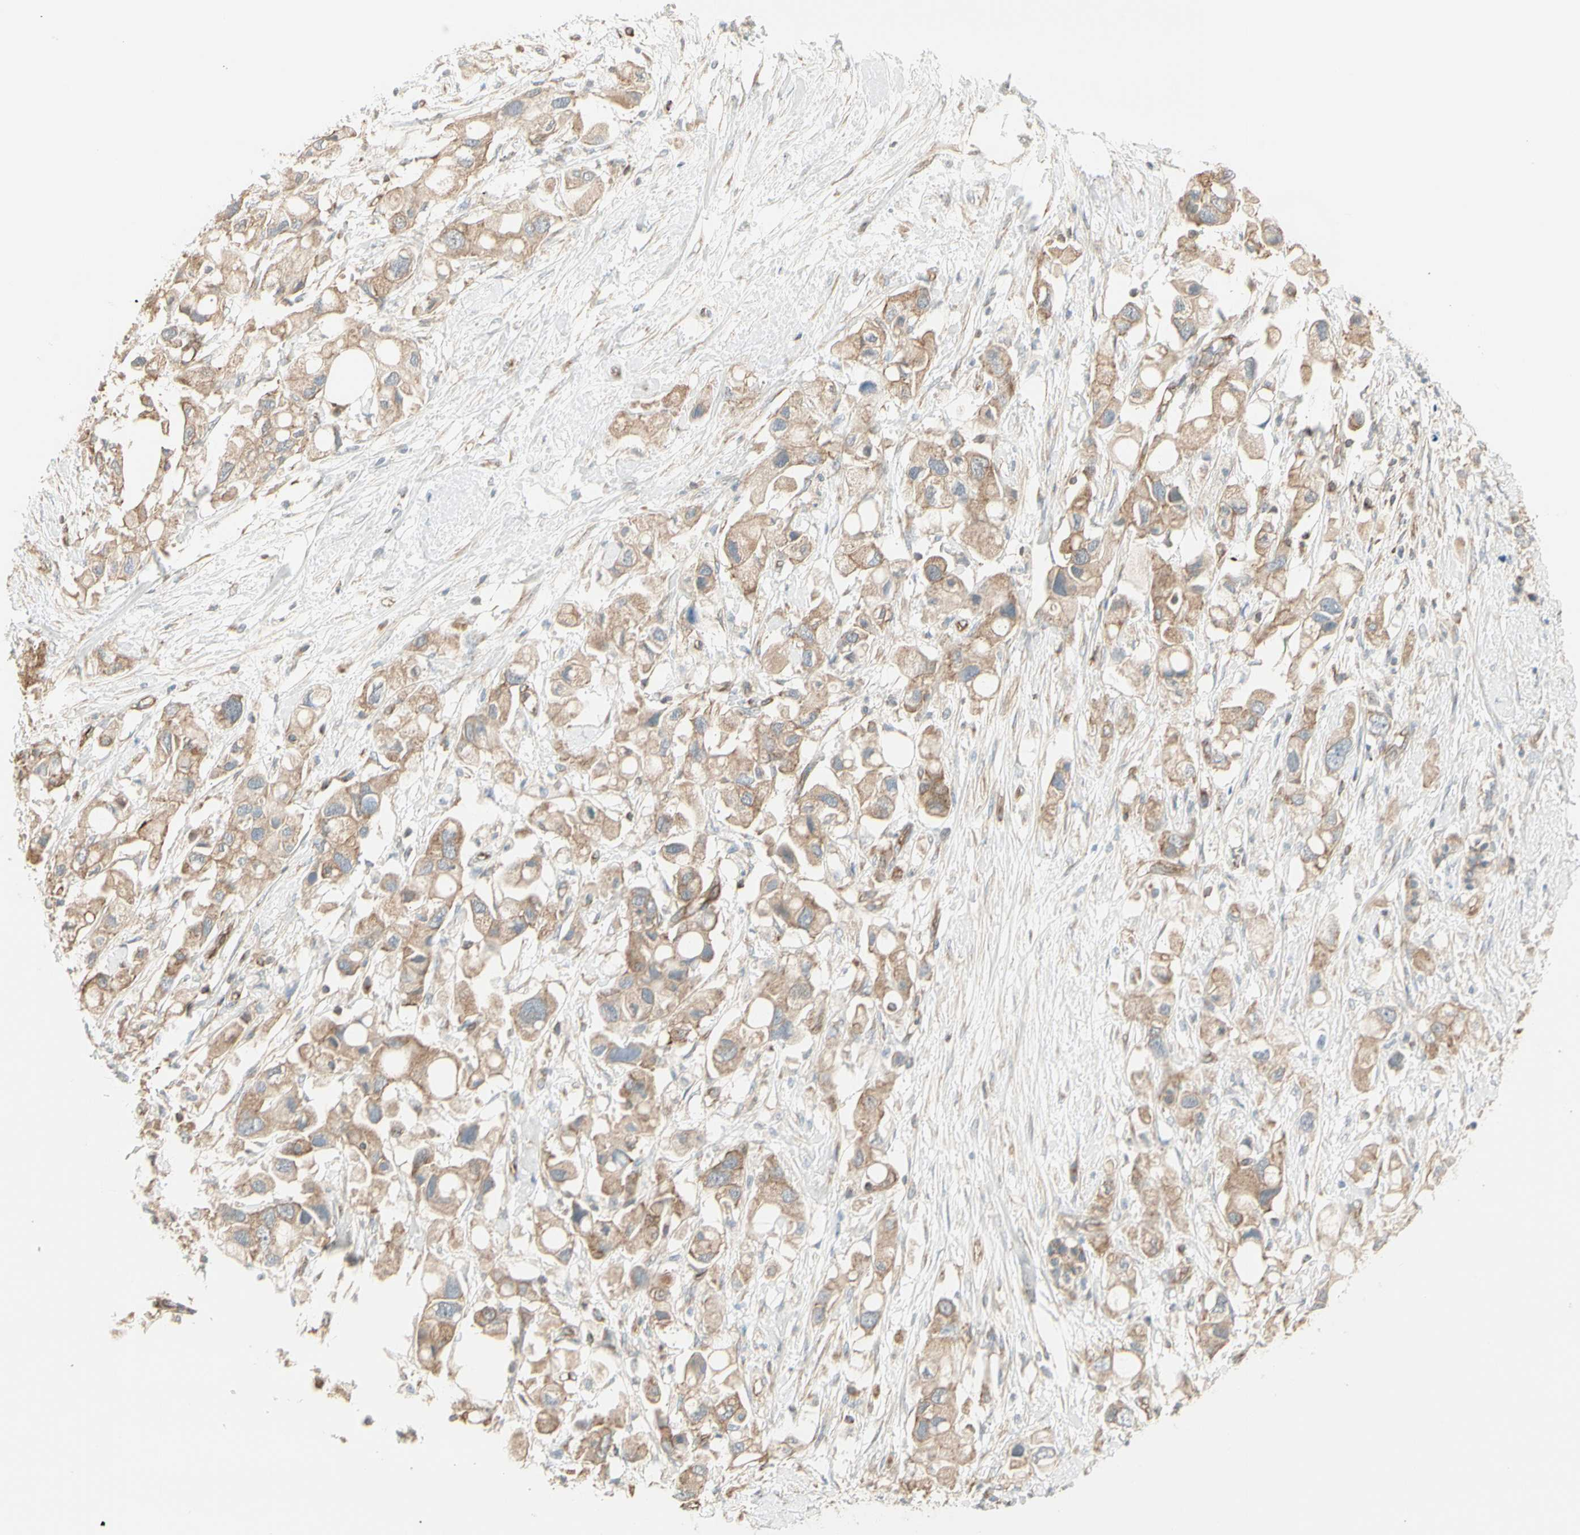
{"staining": {"intensity": "moderate", "quantity": ">75%", "location": "cytoplasmic/membranous"}, "tissue": "pancreatic cancer", "cell_type": "Tumor cells", "image_type": "cancer", "snomed": [{"axis": "morphology", "description": "Adenocarcinoma, NOS"}, {"axis": "topography", "description": "Pancreas"}], "caption": "Pancreatic cancer tissue exhibits moderate cytoplasmic/membranous positivity in approximately >75% of tumor cells", "gene": "AGFG1", "patient": {"sex": "female", "age": 56}}